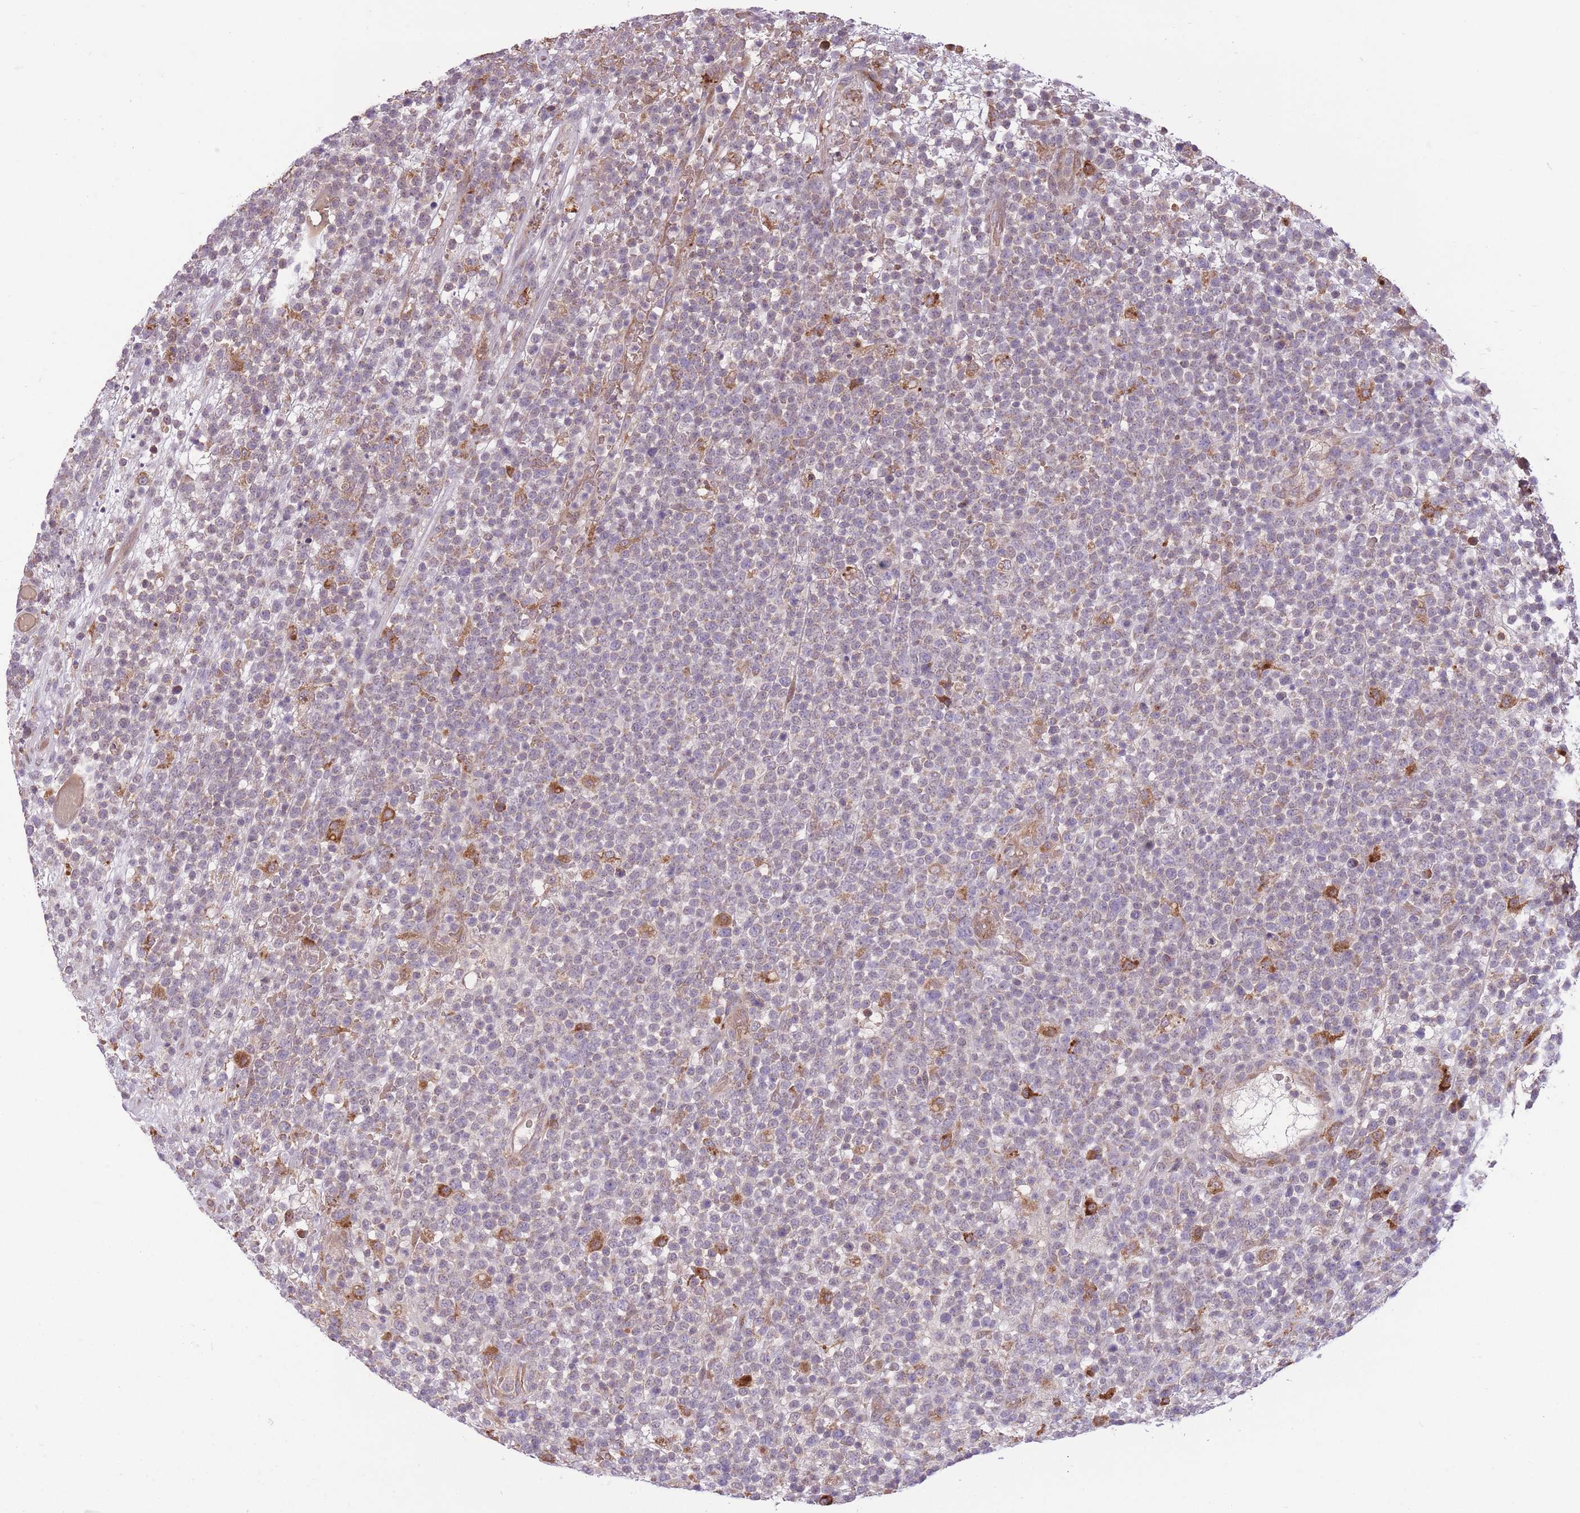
{"staining": {"intensity": "moderate", "quantity": "<25%", "location": "cytoplasmic/membranous"}, "tissue": "lymphoma", "cell_type": "Tumor cells", "image_type": "cancer", "snomed": [{"axis": "morphology", "description": "Malignant lymphoma, non-Hodgkin's type, High grade"}, {"axis": "topography", "description": "Colon"}], "caption": "High-grade malignant lymphoma, non-Hodgkin's type tissue reveals moderate cytoplasmic/membranous staining in approximately <25% of tumor cells, visualized by immunohistochemistry.", "gene": "POLR3F", "patient": {"sex": "female", "age": 53}}